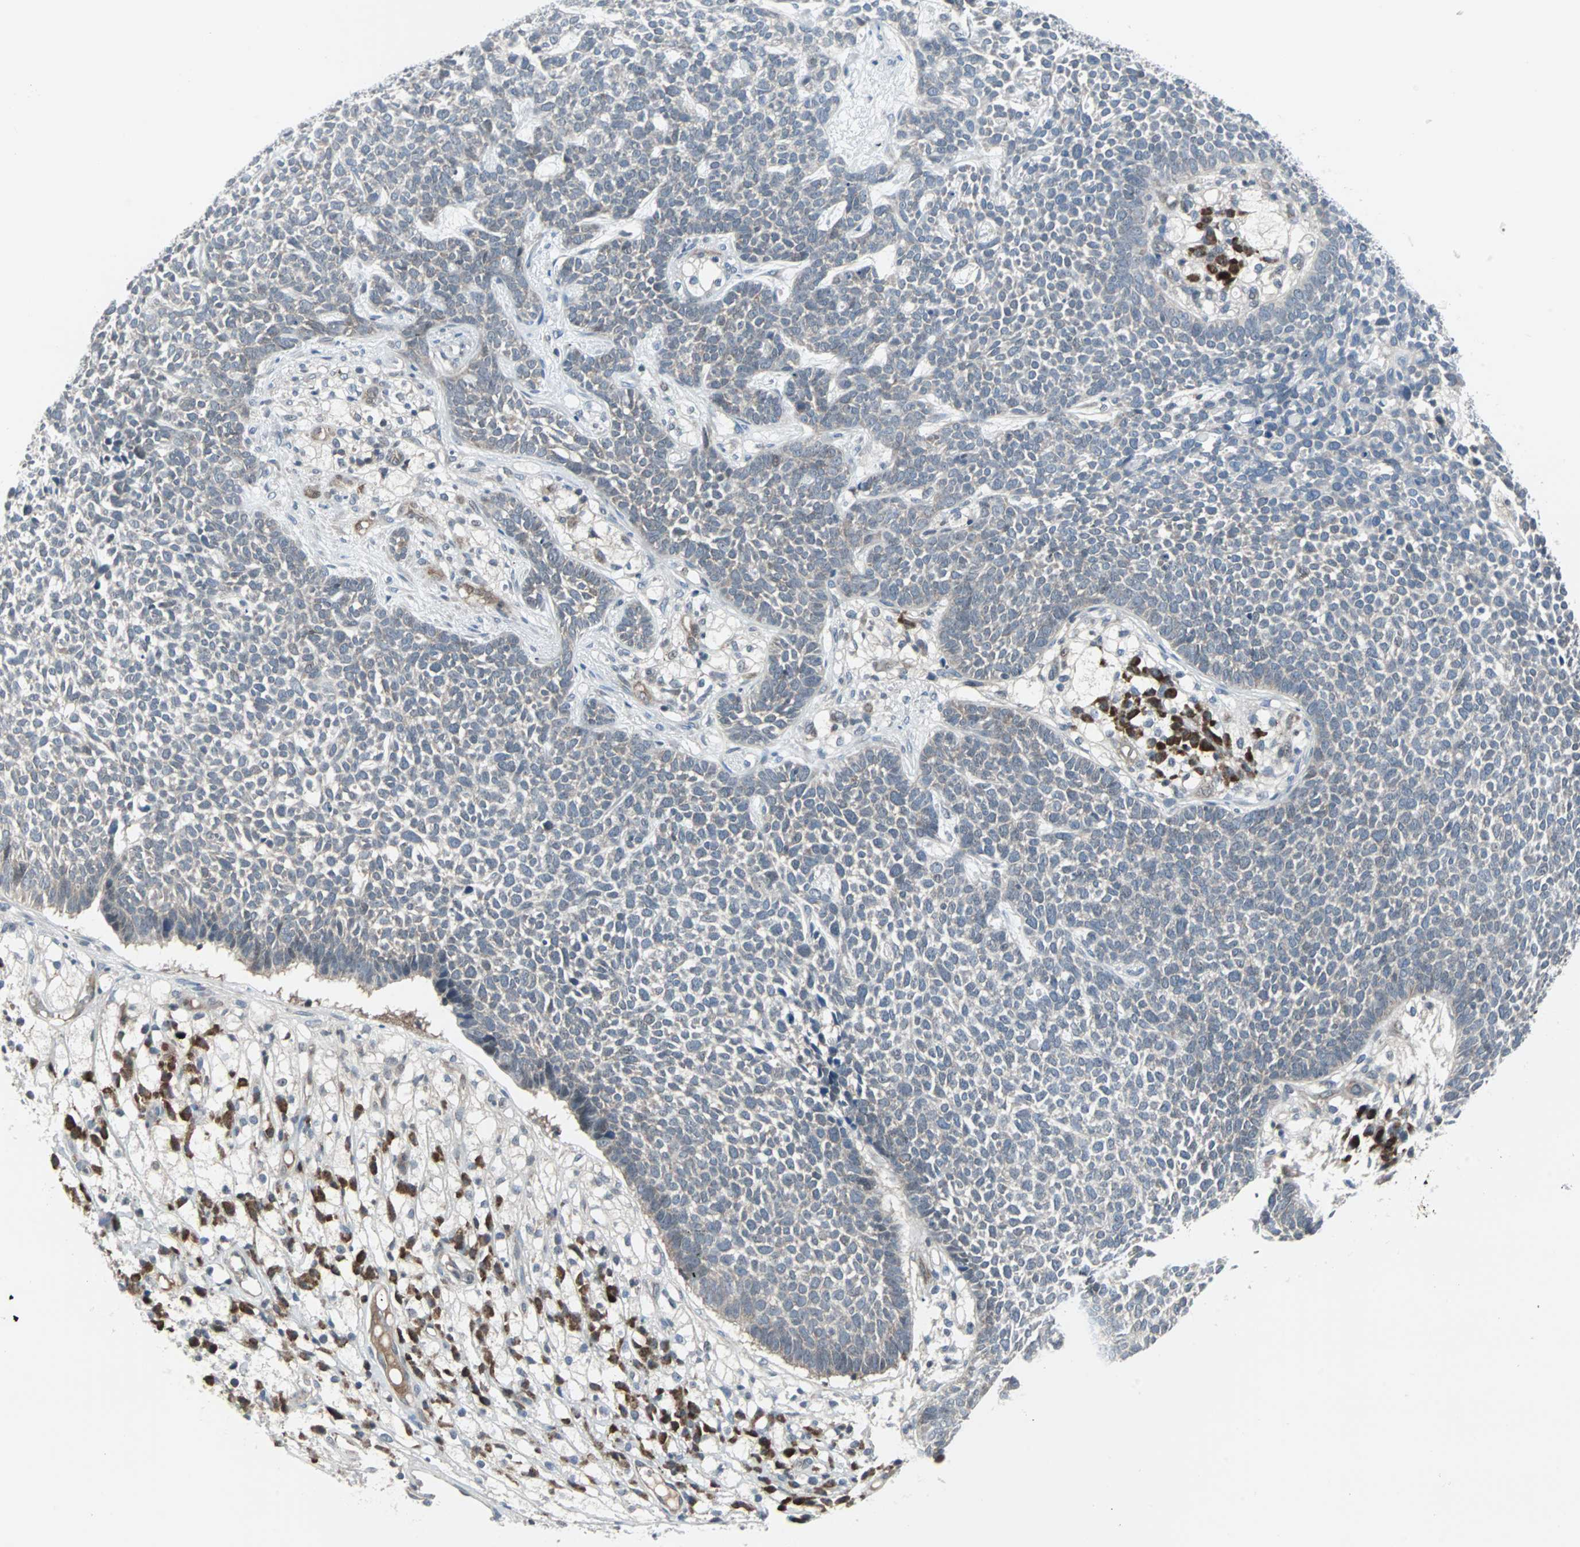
{"staining": {"intensity": "negative", "quantity": "none", "location": "none"}, "tissue": "skin cancer", "cell_type": "Tumor cells", "image_type": "cancer", "snomed": [{"axis": "morphology", "description": "Basal cell carcinoma"}, {"axis": "topography", "description": "Skin"}], "caption": "This is an immunohistochemistry (IHC) micrograph of skin basal cell carcinoma. There is no staining in tumor cells.", "gene": "CASP3", "patient": {"sex": "female", "age": 84}}